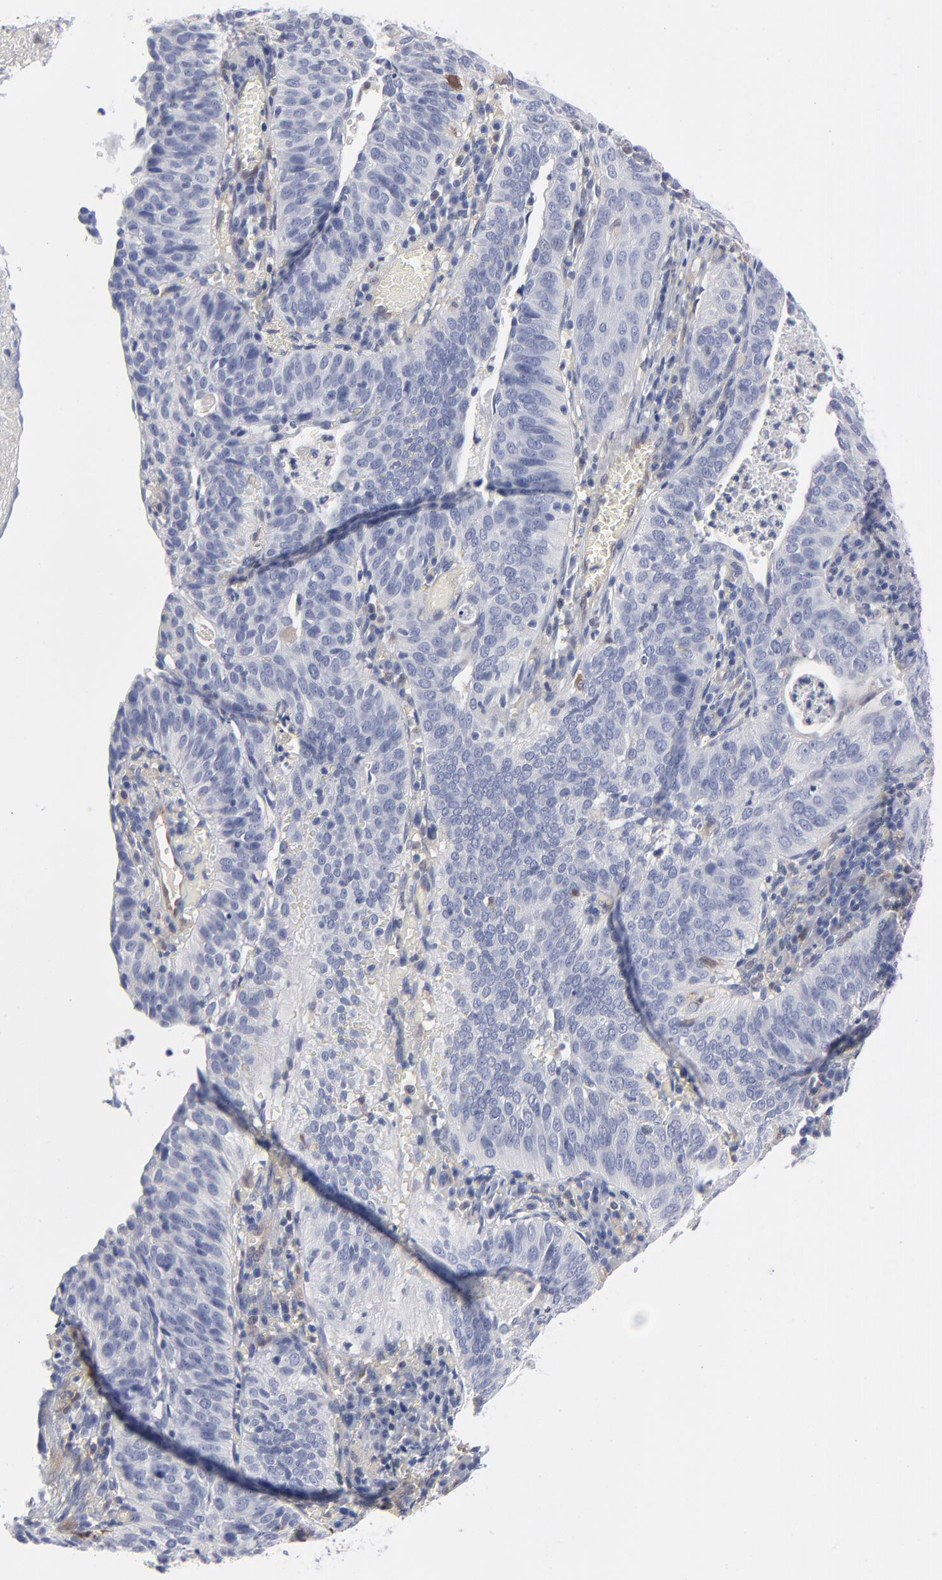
{"staining": {"intensity": "negative", "quantity": "none", "location": "none"}, "tissue": "cervical cancer", "cell_type": "Tumor cells", "image_type": "cancer", "snomed": [{"axis": "morphology", "description": "Squamous cell carcinoma, NOS"}, {"axis": "topography", "description": "Cervix"}], "caption": "There is no significant expression in tumor cells of squamous cell carcinoma (cervical).", "gene": "ARRB1", "patient": {"sex": "female", "age": 39}}